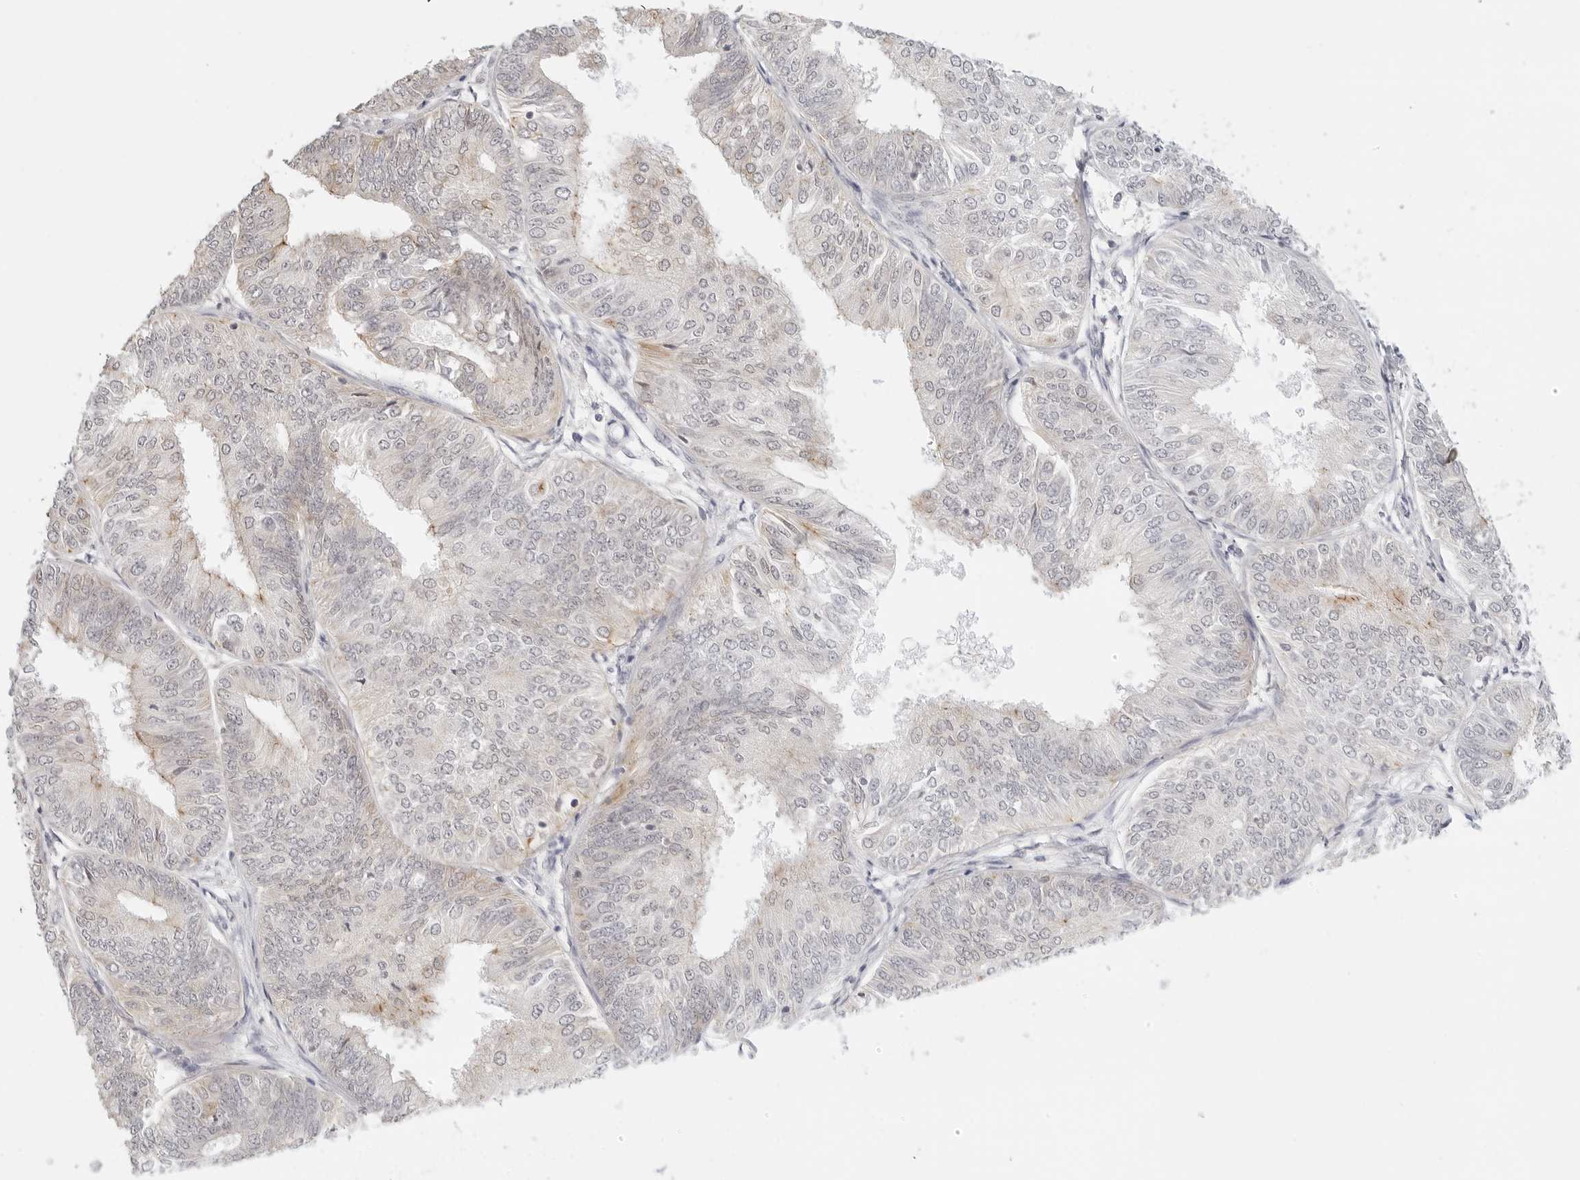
{"staining": {"intensity": "moderate", "quantity": "<25%", "location": "cytoplasmic/membranous"}, "tissue": "endometrial cancer", "cell_type": "Tumor cells", "image_type": "cancer", "snomed": [{"axis": "morphology", "description": "Adenocarcinoma, NOS"}, {"axis": "topography", "description": "Endometrium"}], "caption": "Immunohistochemistry of human endometrial cancer (adenocarcinoma) demonstrates low levels of moderate cytoplasmic/membranous positivity in about <25% of tumor cells.", "gene": "PCDH19", "patient": {"sex": "female", "age": 86}}